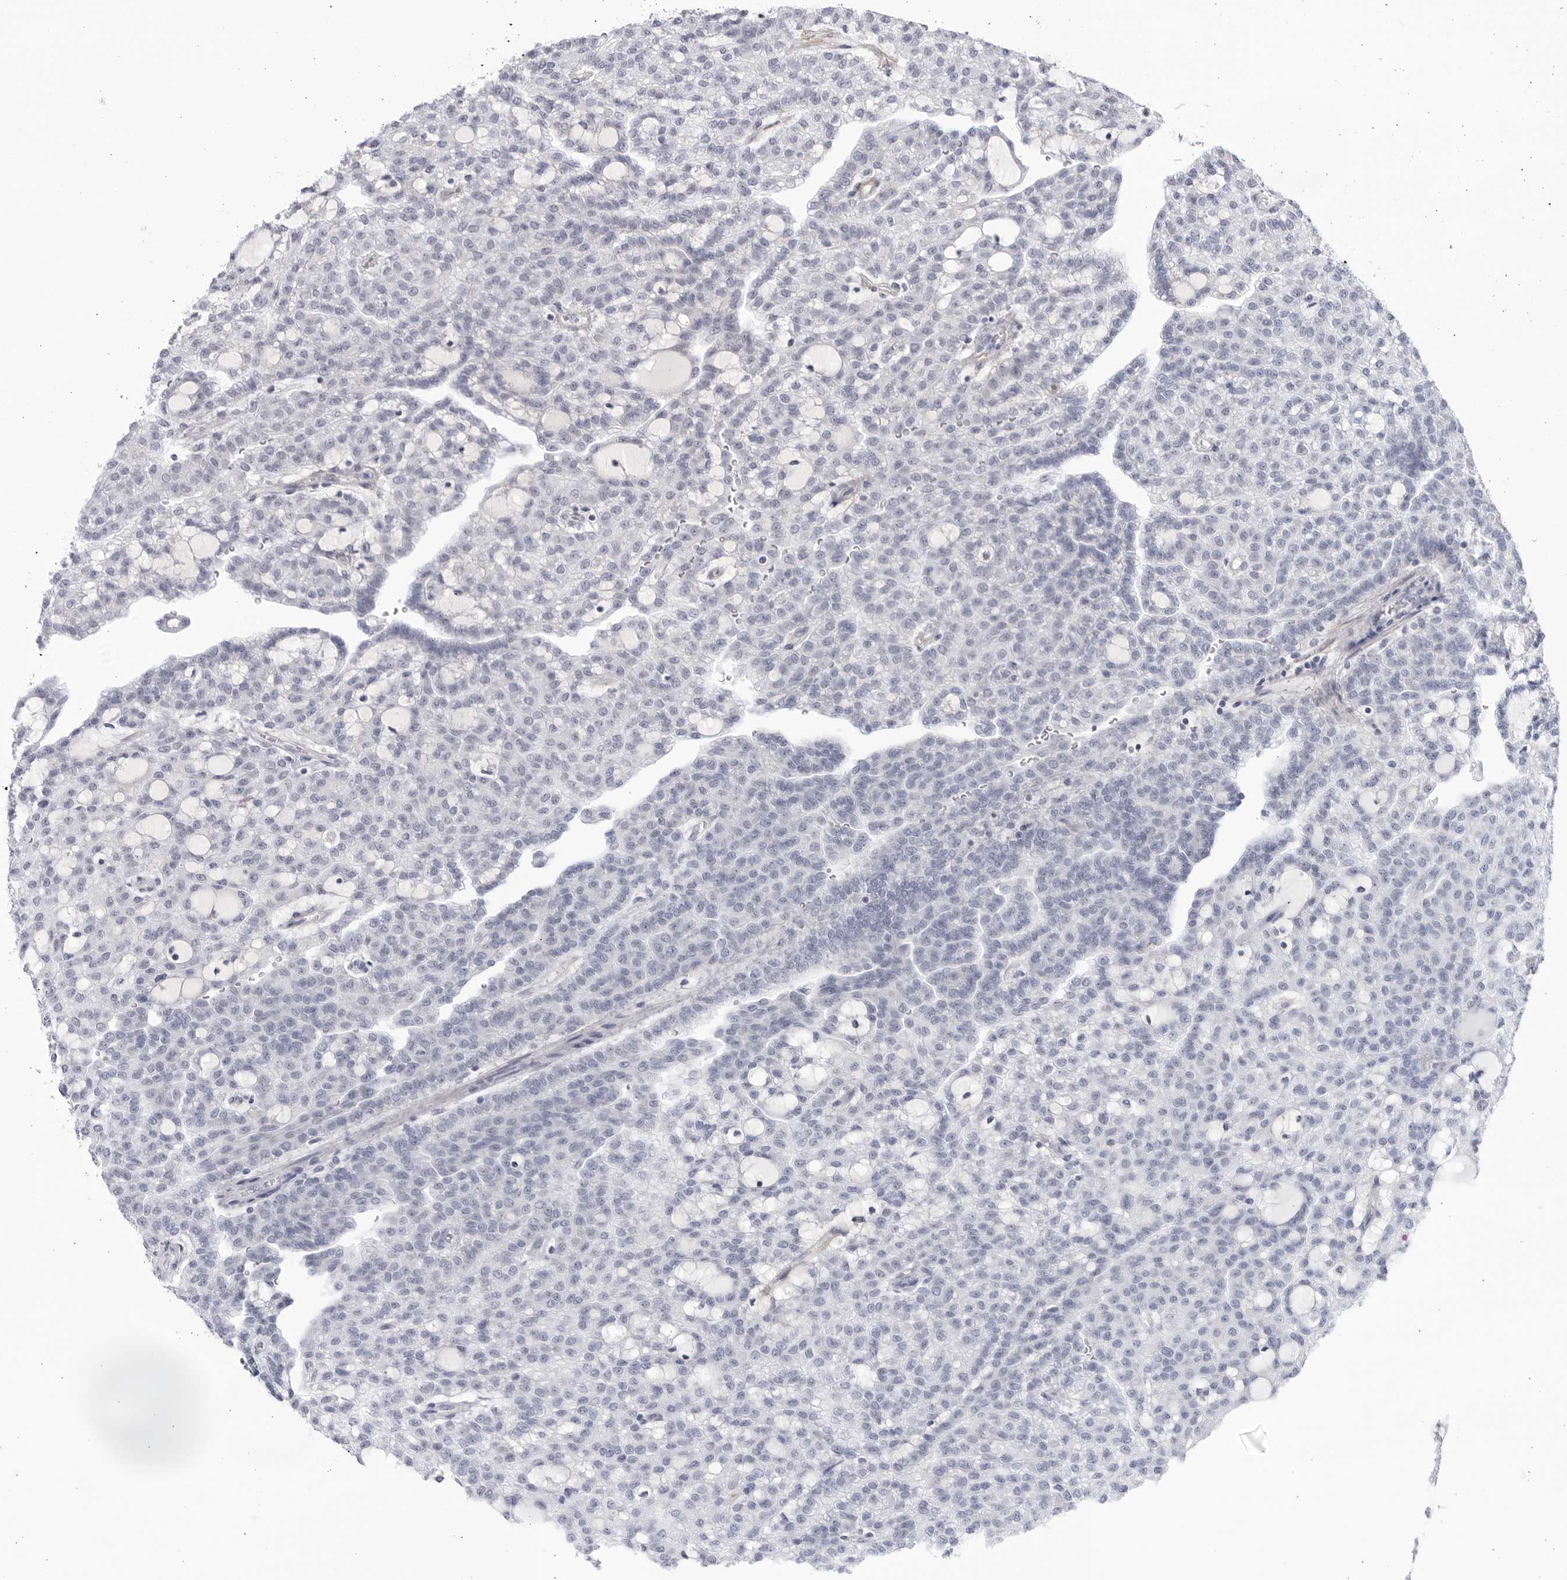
{"staining": {"intensity": "negative", "quantity": "none", "location": "none"}, "tissue": "renal cancer", "cell_type": "Tumor cells", "image_type": "cancer", "snomed": [{"axis": "morphology", "description": "Adenocarcinoma, NOS"}, {"axis": "topography", "description": "Kidney"}], "caption": "A photomicrograph of human renal cancer (adenocarcinoma) is negative for staining in tumor cells.", "gene": "CNBD1", "patient": {"sex": "male", "age": 63}}